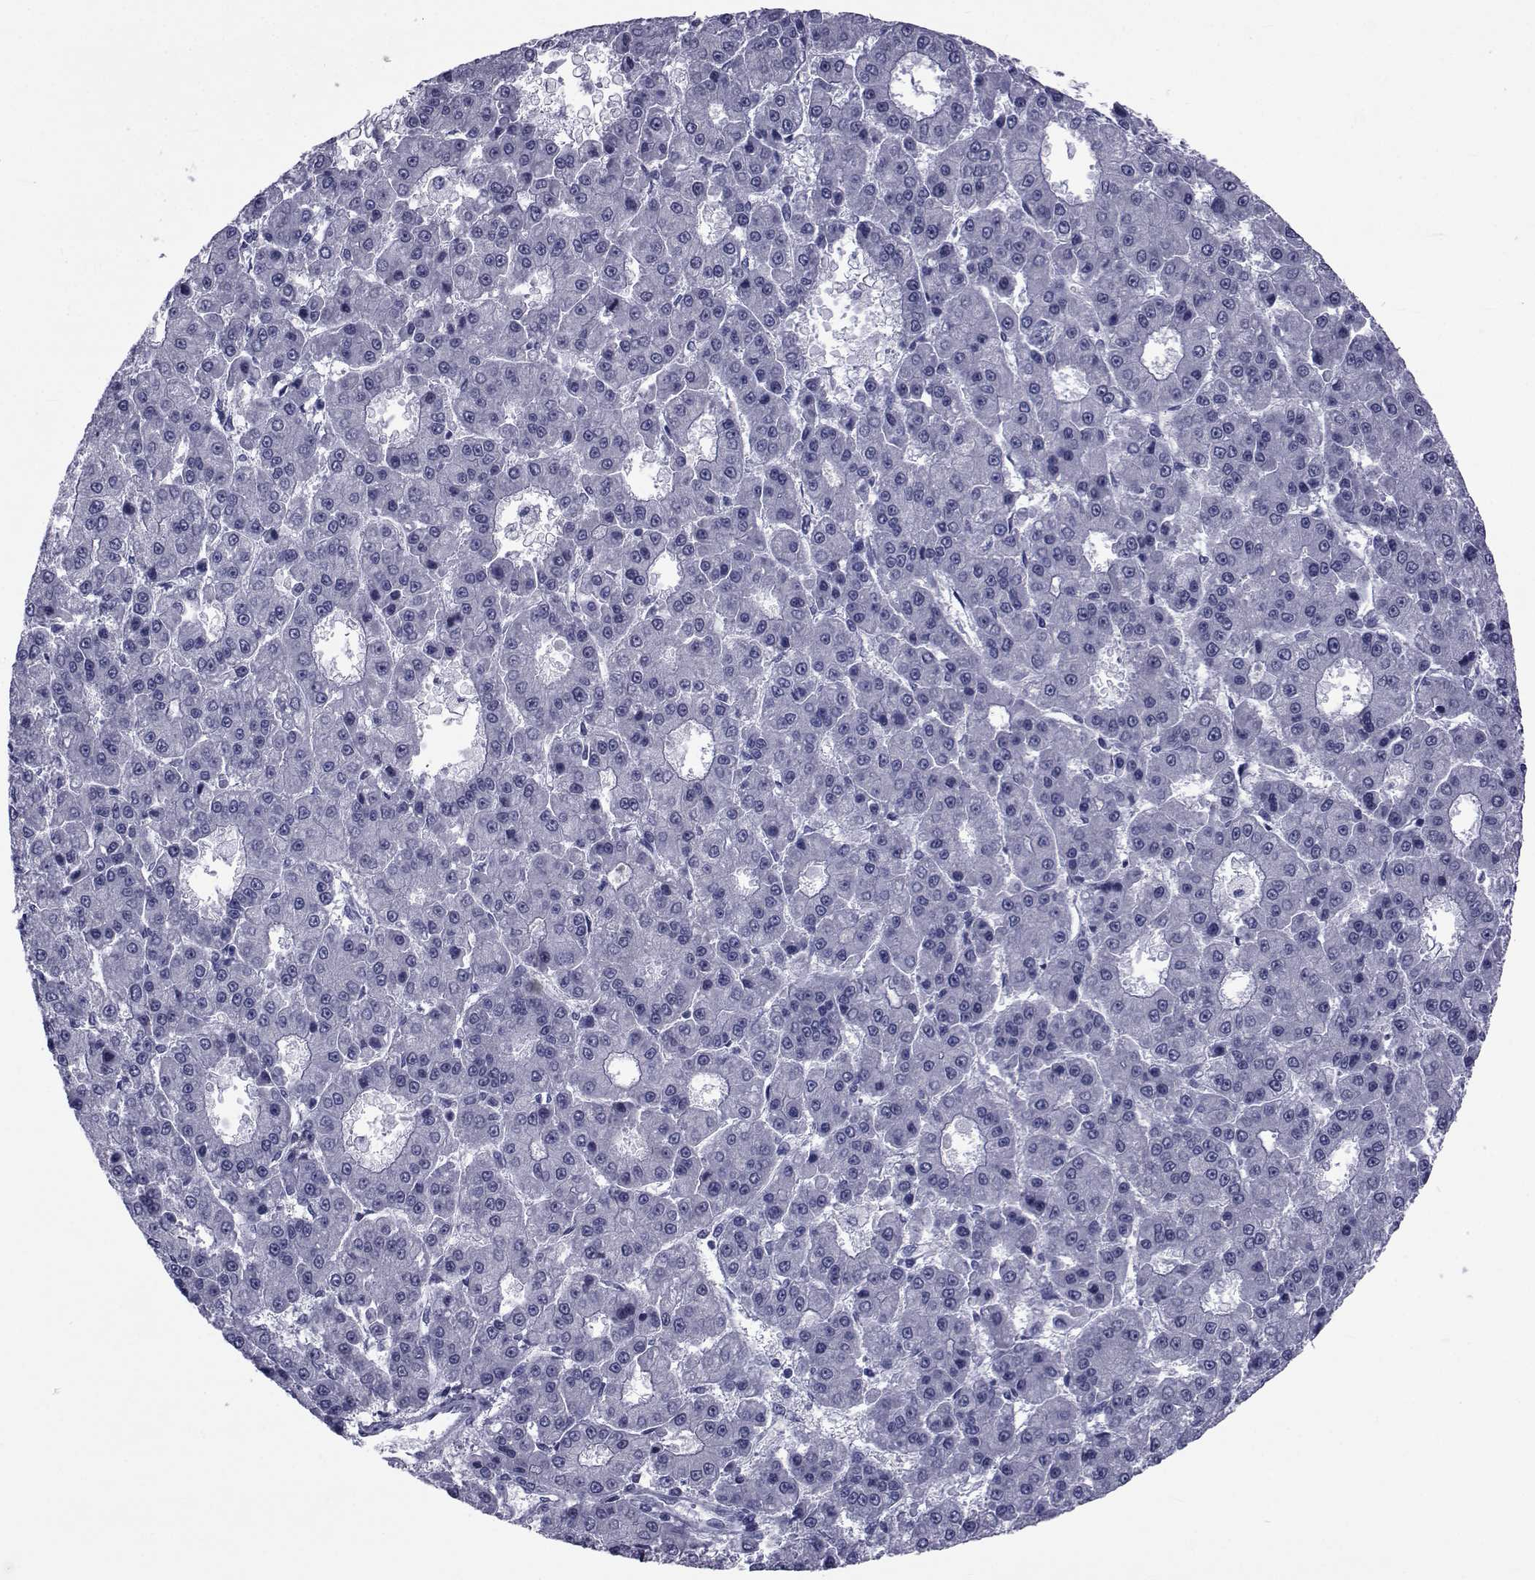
{"staining": {"intensity": "negative", "quantity": "none", "location": "none"}, "tissue": "liver cancer", "cell_type": "Tumor cells", "image_type": "cancer", "snomed": [{"axis": "morphology", "description": "Carcinoma, Hepatocellular, NOS"}, {"axis": "topography", "description": "Liver"}], "caption": "The IHC histopathology image has no significant expression in tumor cells of liver cancer tissue.", "gene": "GKAP1", "patient": {"sex": "male", "age": 70}}